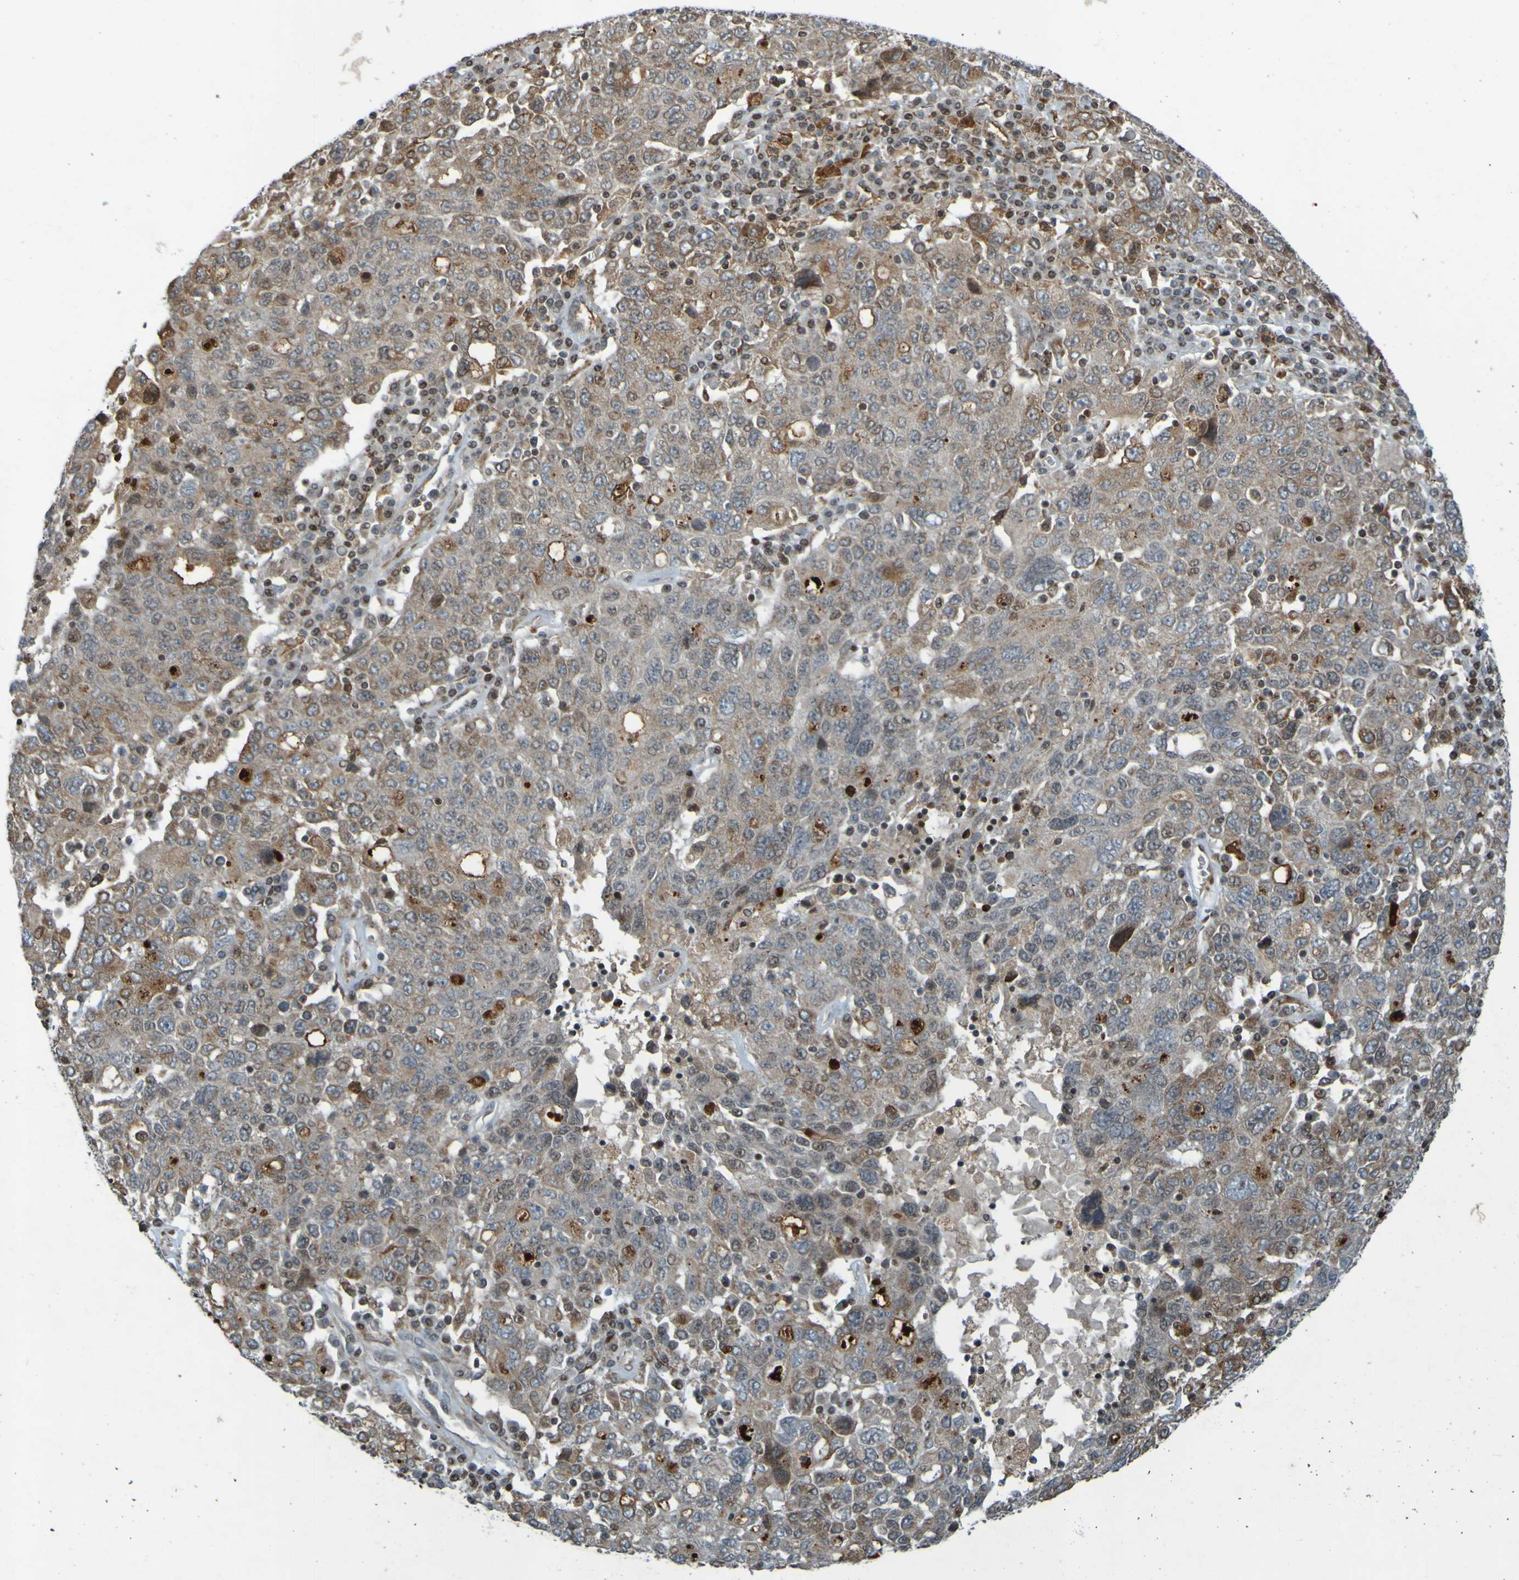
{"staining": {"intensity": "moderate", "quantity": "<25%", "location": "cytoplasmic/membranous"}, "tissue": "ovarian cancer", "cell_type": "Tumor cells", "image_type": "cancer", "snomed": [{"axis": "morphology", "description": "Carcinoma, endometroid"}, {"axis": "topography", "description": "Ovary"}], "caption": "This is an image of immunohistochemistry (IHC) staining of ovarian cancer (endometroid carcinoma), which shows moderate staining in the cytoplasmic/membranous of tumor cells.", "gene": "GUCY1A1", "patient": {"sex": "female", "age": 62}}